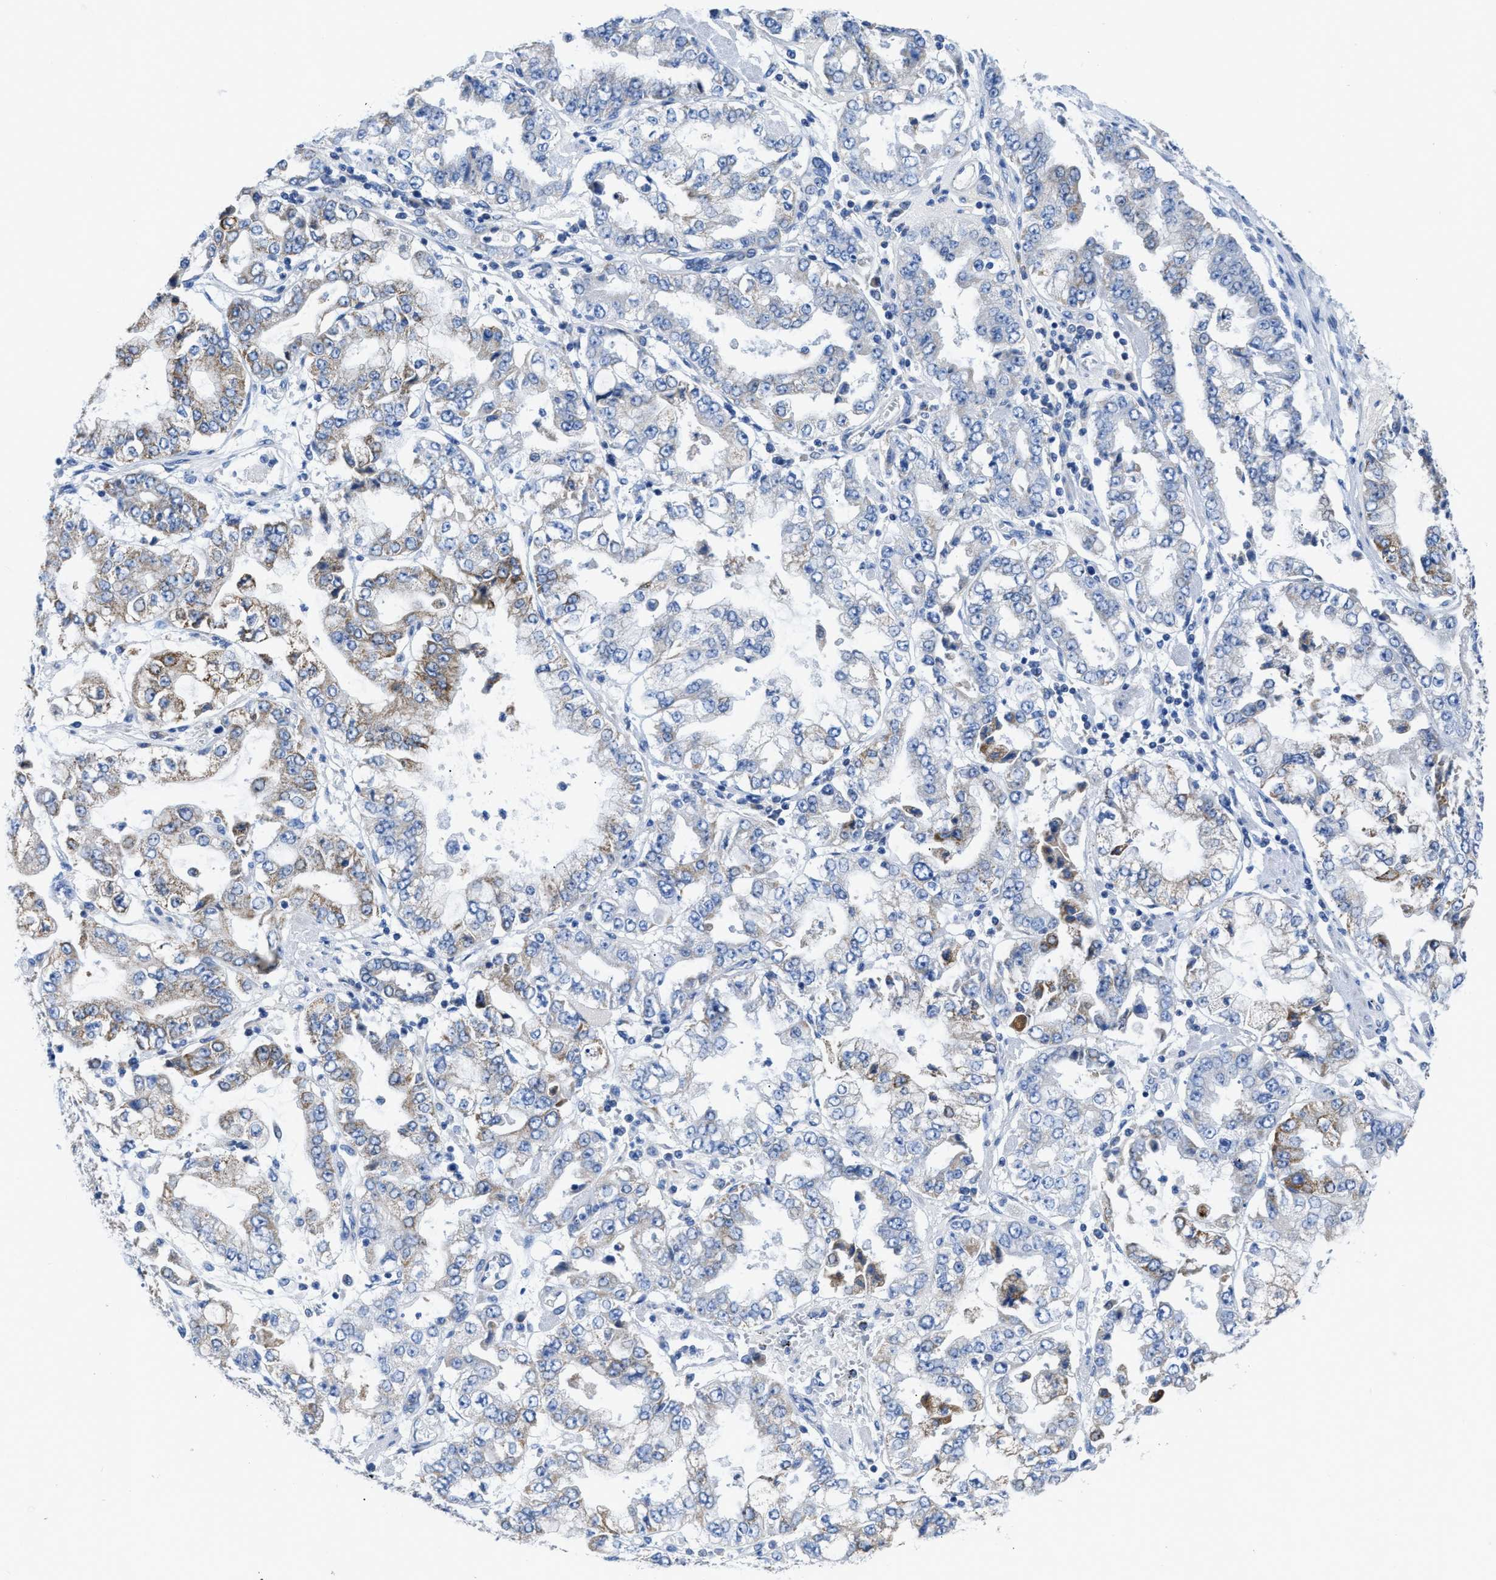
{"staining": {"intensity": "weak", "quantity": "25%-75%", "location": "cytoplasmic/membranous"}, "tissue": "stomach cancer", "cell_type": "Tumor cells", "image_type": "cancer", "snomed": [{"axis": "morphology", "description": "Adenocarcinoma, NOS"}, {"axis": "topography", "description": "Stomach"}], "caption": "A low amount of weak cytoplasmic/membranous expression is identified in approximately 25%-75% of tumor cells in stomach cancer (adenocarcinoma) tissue.", "gene": "ETFA", "patient": {"sex": "male", "age": 76}}